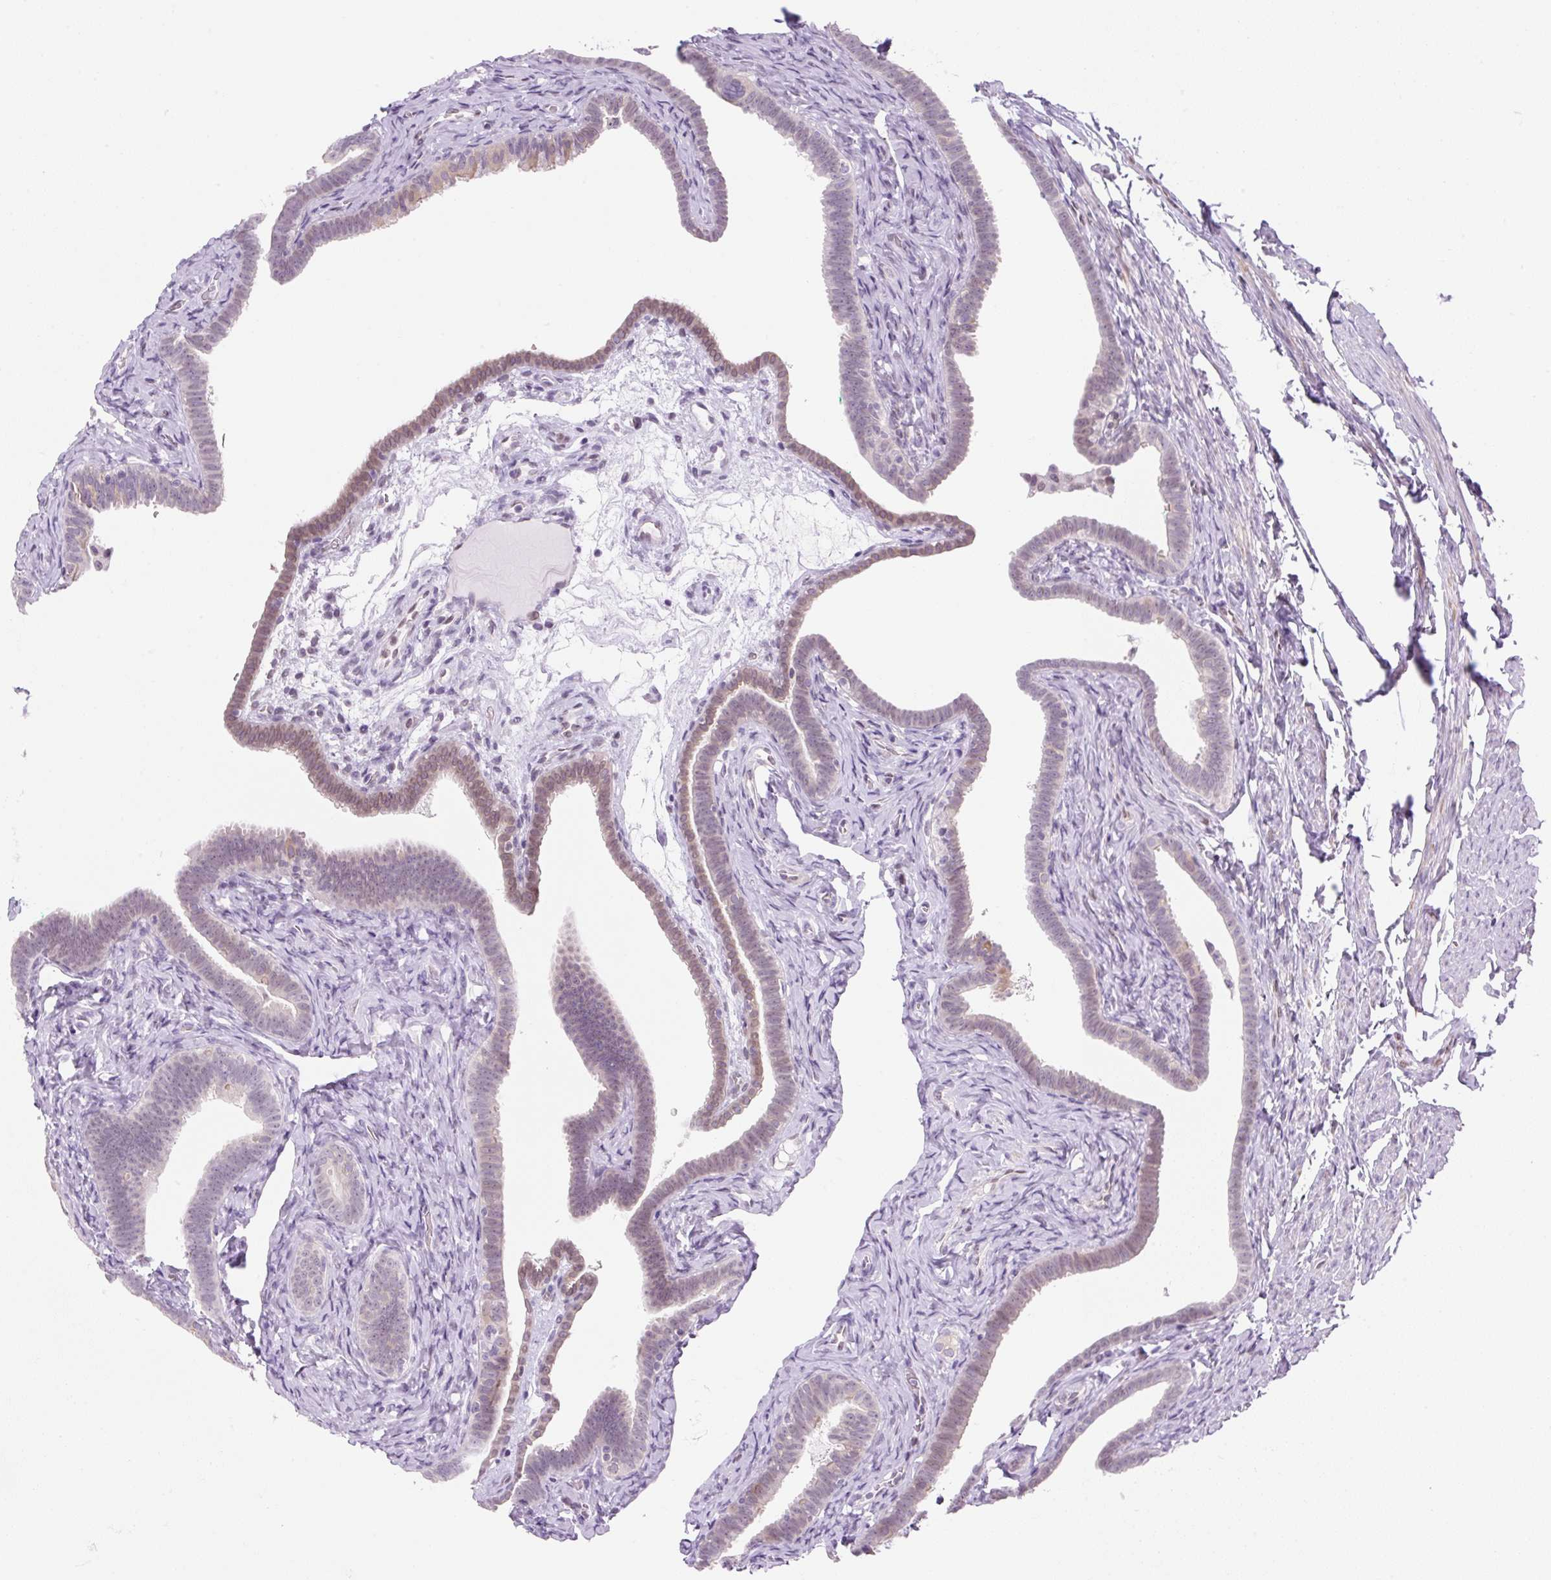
{"staining": {"intensity": "weak", "quantity": "25%-75%", "location": "nuclear"}, "tissue": "fallopian tube", "cell_type": "Glandular cells", "image_type": "normal", "snomed": [{"axis": "morphology", "description": "Normal tissue, NOS"}, {"axis": "topography", "description": "Fallopian tube"}], "caption": "A high-resolution photomicrograph shows IHC staining of normal fallopian tube, which displays weak nuclear expression in about 25%-75% of glandular cells.", "gene": "SYNE3", "patient": {"sex": "female", "age": 69}}